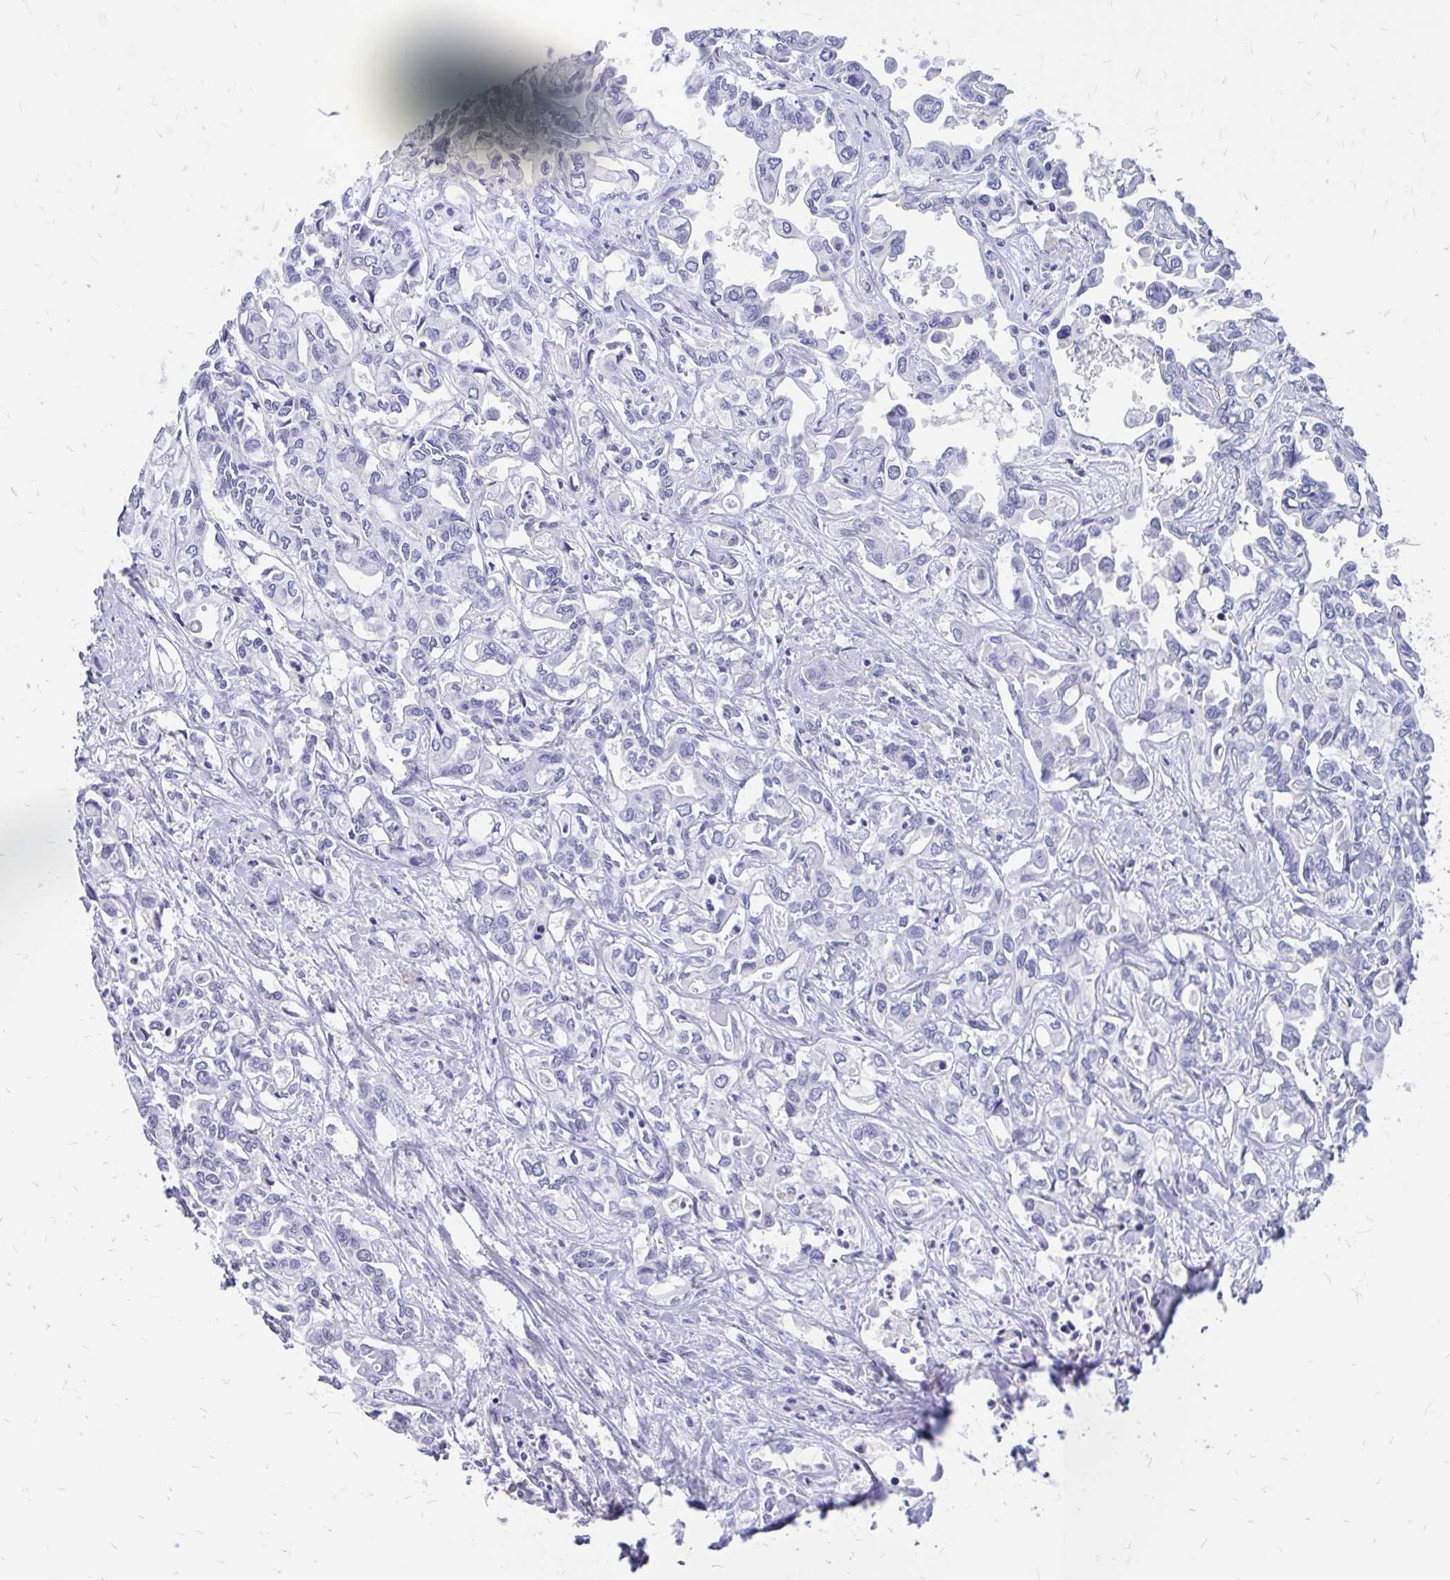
{"staining": {"intensity": "negative", "quantity": "none", "location": "none"}, "tissue": "liver cancer", "cell_type": "Tumor cells", "image_type": "cancer", "snomed": [{"axis": "morphology", "description": "Cholangiocarcinoma"}, {"axis": "topography", "description": "Liver"}], "caption": "A photomicrograph of human liver cancer (cholangiocarcinoma) is negative for staining in tumor cells.", "gene": "MAP1LC3A", "patient": {"sex": "female", "age": 64}}